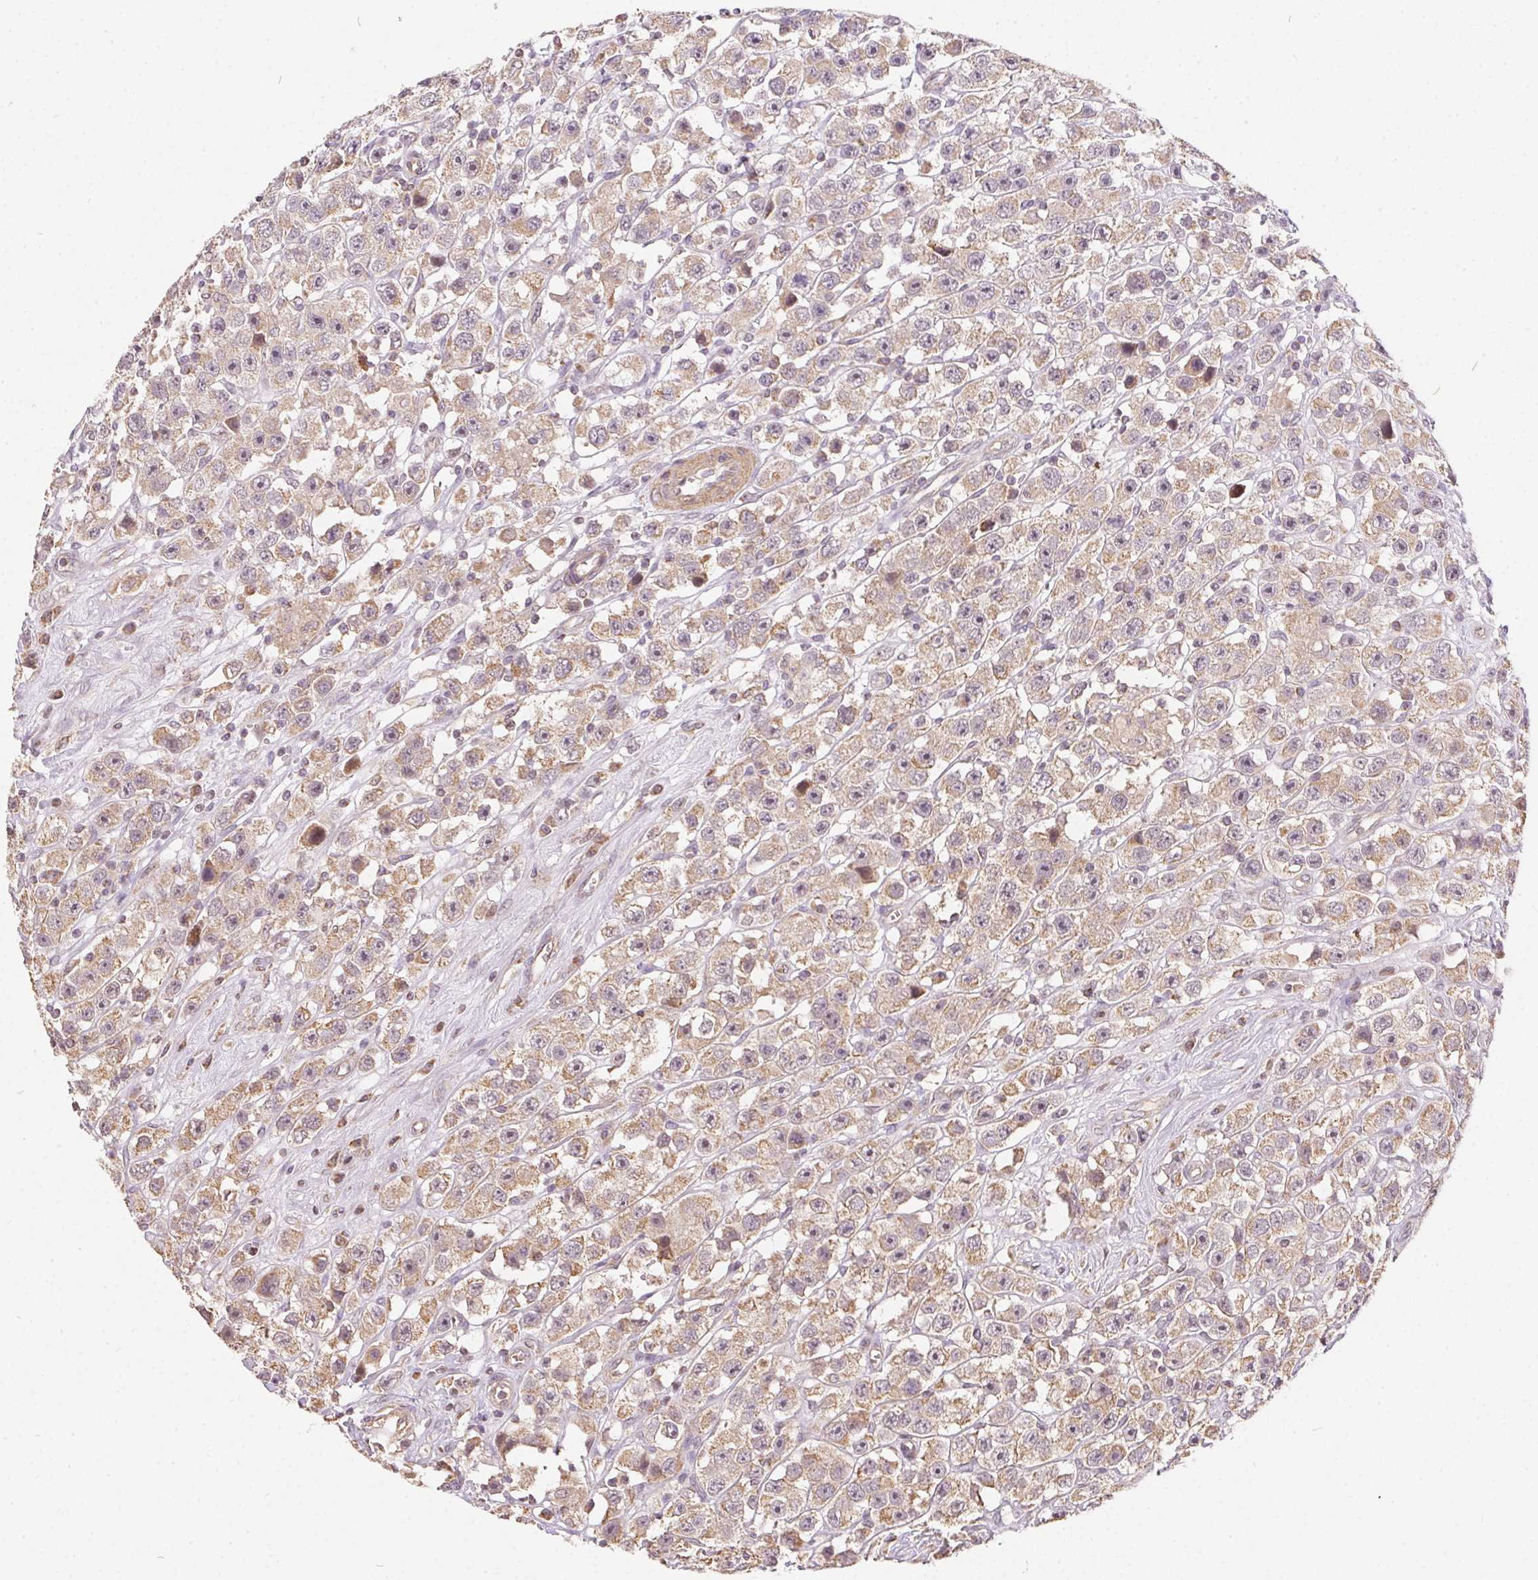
{"staining": {"intensity": "weak", "quantity": ">75%", "location": "cytoplasmic/membranous"}, "tissue": "testis cancer", "cell_type": "Tumor cells", "image_type": "cancer", "snomed": [{"axis": "morphology", "description": "Seminoma, NOS"}, {"axis": "topography", "description": "Testis"}], "caption": "Testis seminoma stained with immunohistochemistry (IHC) demonstrates weak cytoplasmic/membranous positivity in approximately >75% of tumor cells.", "gene": "REV3L", "patient": {"sex": "male", "age": 45}}